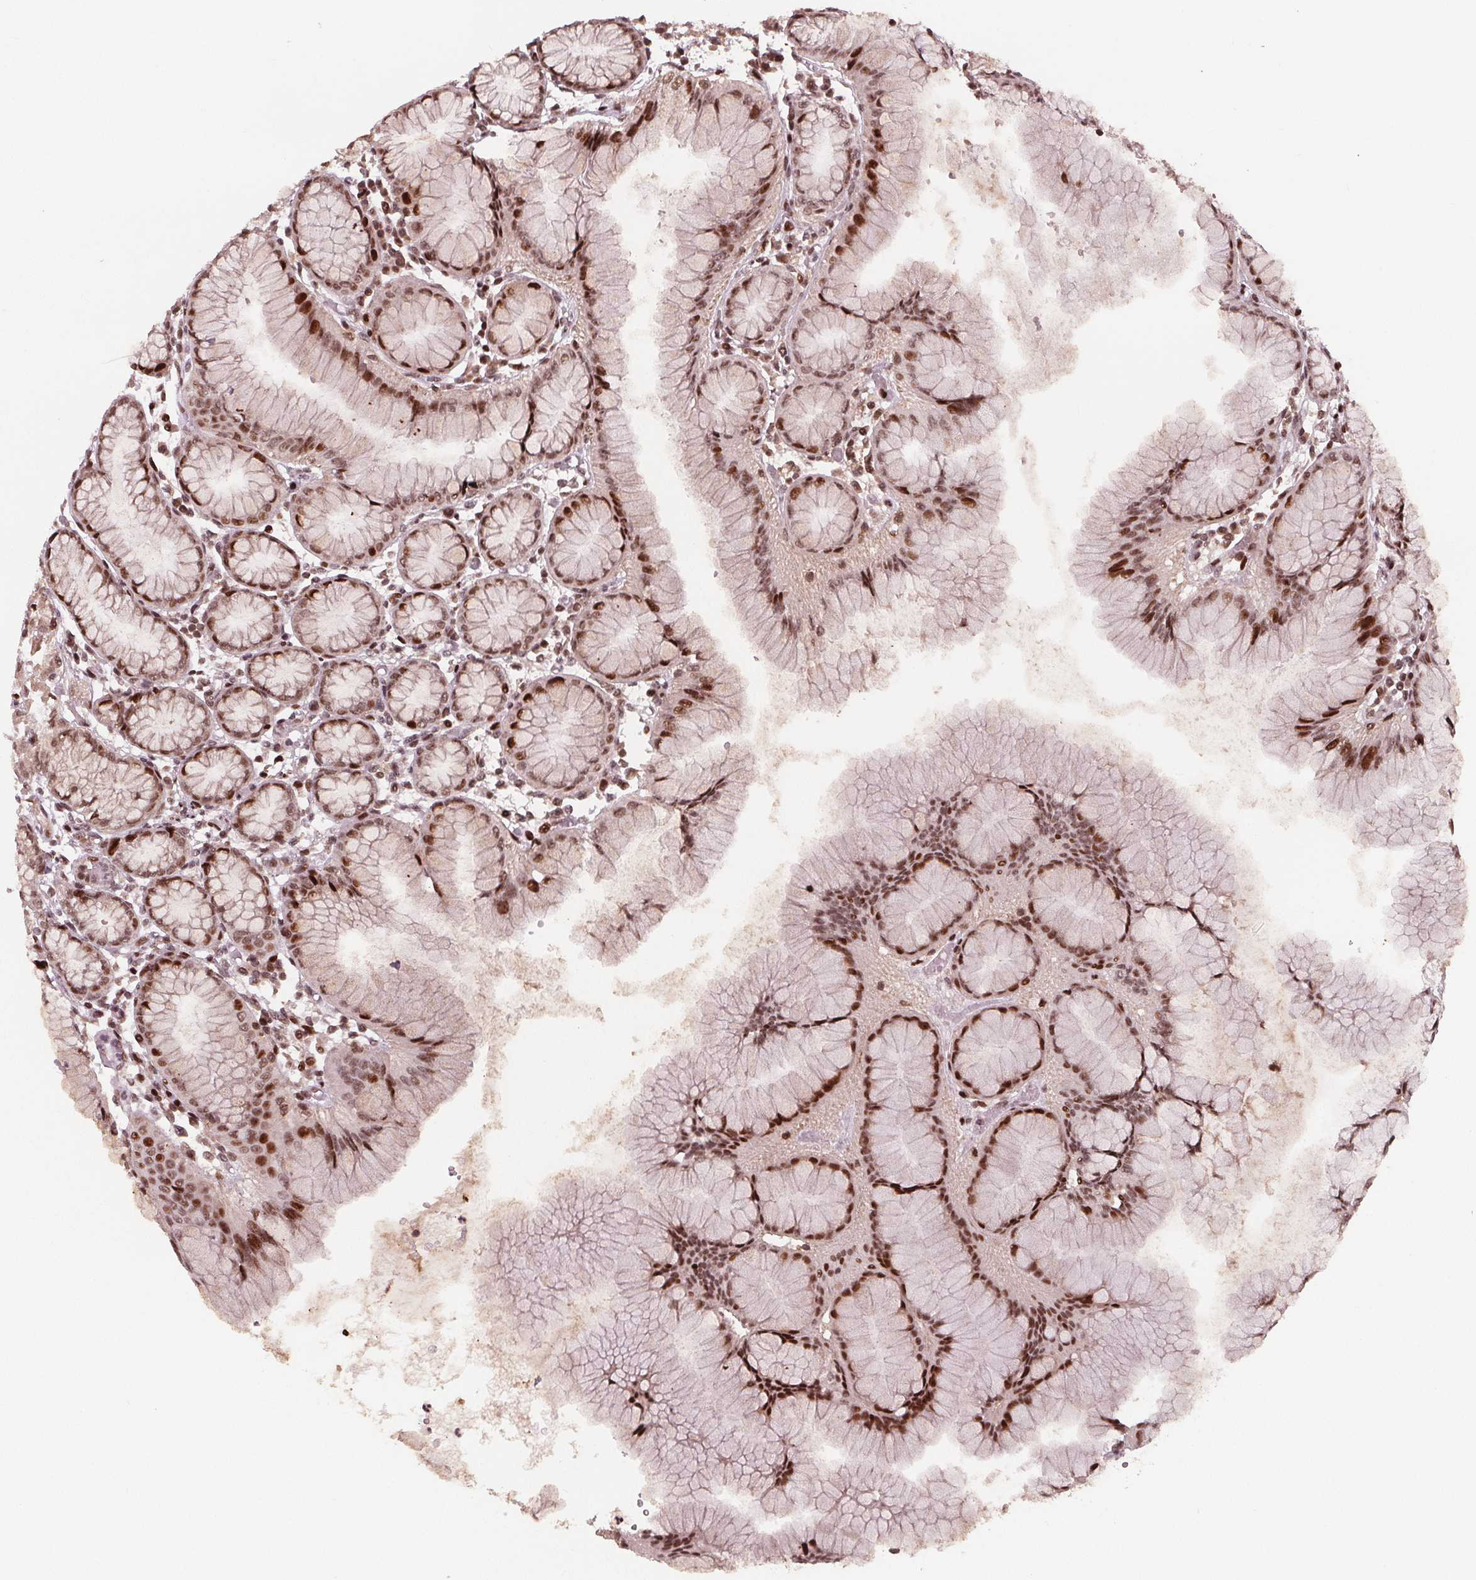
{"staining": {"intensity": "strong", "quantity": ">75%", "location": "cytoplasmic/membranous,nuclear"}, "tissue": "stomach", "cell_type": "Glandular cells", "image_type": "normal", "snomed": [{"axis": "morphology", "description": "Normal tissue, NOS"}, {"axis": "topography", "description": "Stomach"}], "caption": "Stomach stained for a protein shows strong cytoplasmic/membranous,nuclear positivity in glandular cells. (DAB IHC, brown staining for protein, blue staining for nuclei).", "gene": "SNRNP35", "patient": {"sex": "female", "age": 57}}